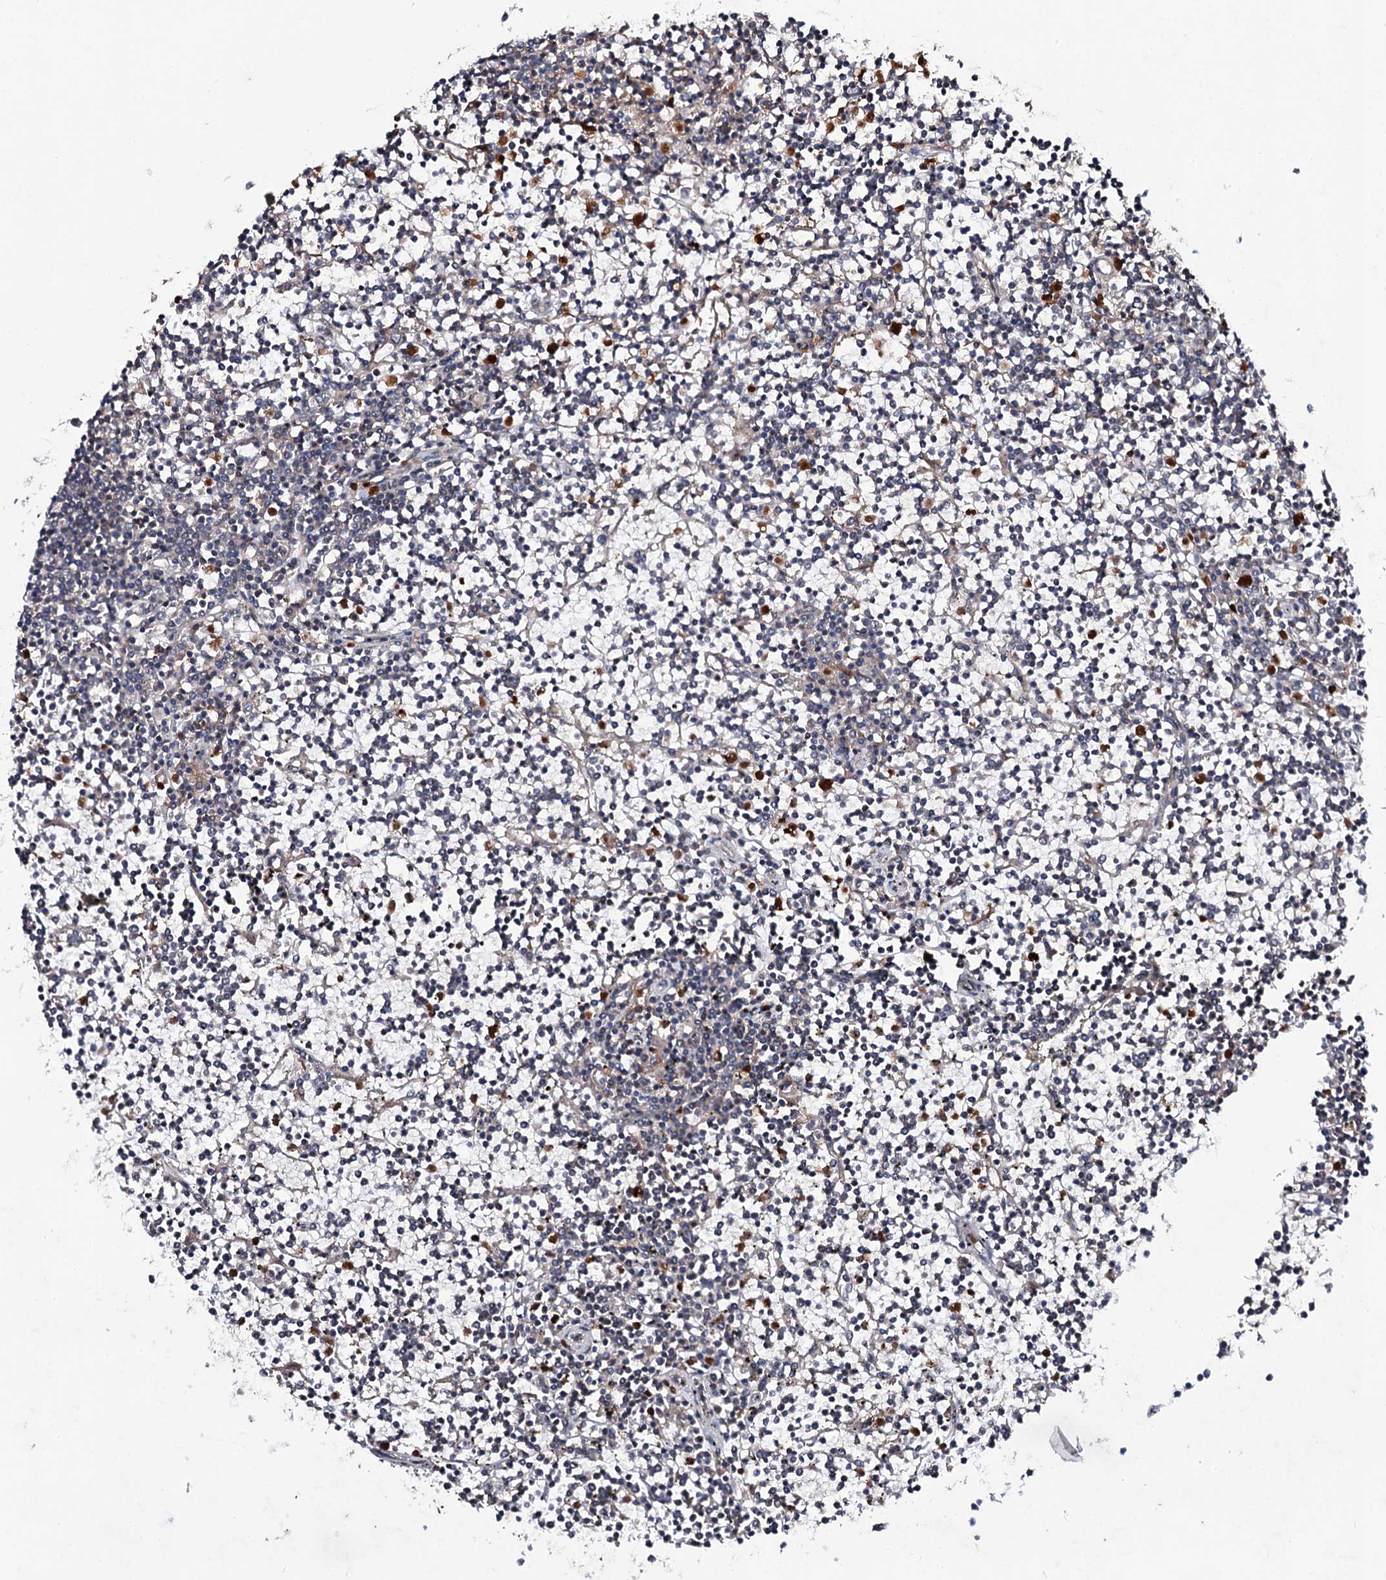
{"staining": {"intensity": "negative", "quantity": "none", "location": "none"}, "tissue": "lymphoma", "cell_type": "Tumor cells", "image_type": "cancer", "snomed": [{"axis": "morphology", "description": "Malignant lymphoma, non-Hodgkin's type, Low grade"}, {"axis": "topography", "description": "Spleen"}], "caption": "Immunohistochemistry (IHC) photomicrograph of neoplastic tissue: human lymphoma stained with DAB exhibits no significant protein expression in tumor cells. (Stains: DAB (3,3'-diaminobenzidine) immunohistochemistry with hematoxylin counter stain, Microscopy: brightfield microscopy at high magnification).", "gene": "SNAP23", "patient": {"sex": "female", "age": 19}}